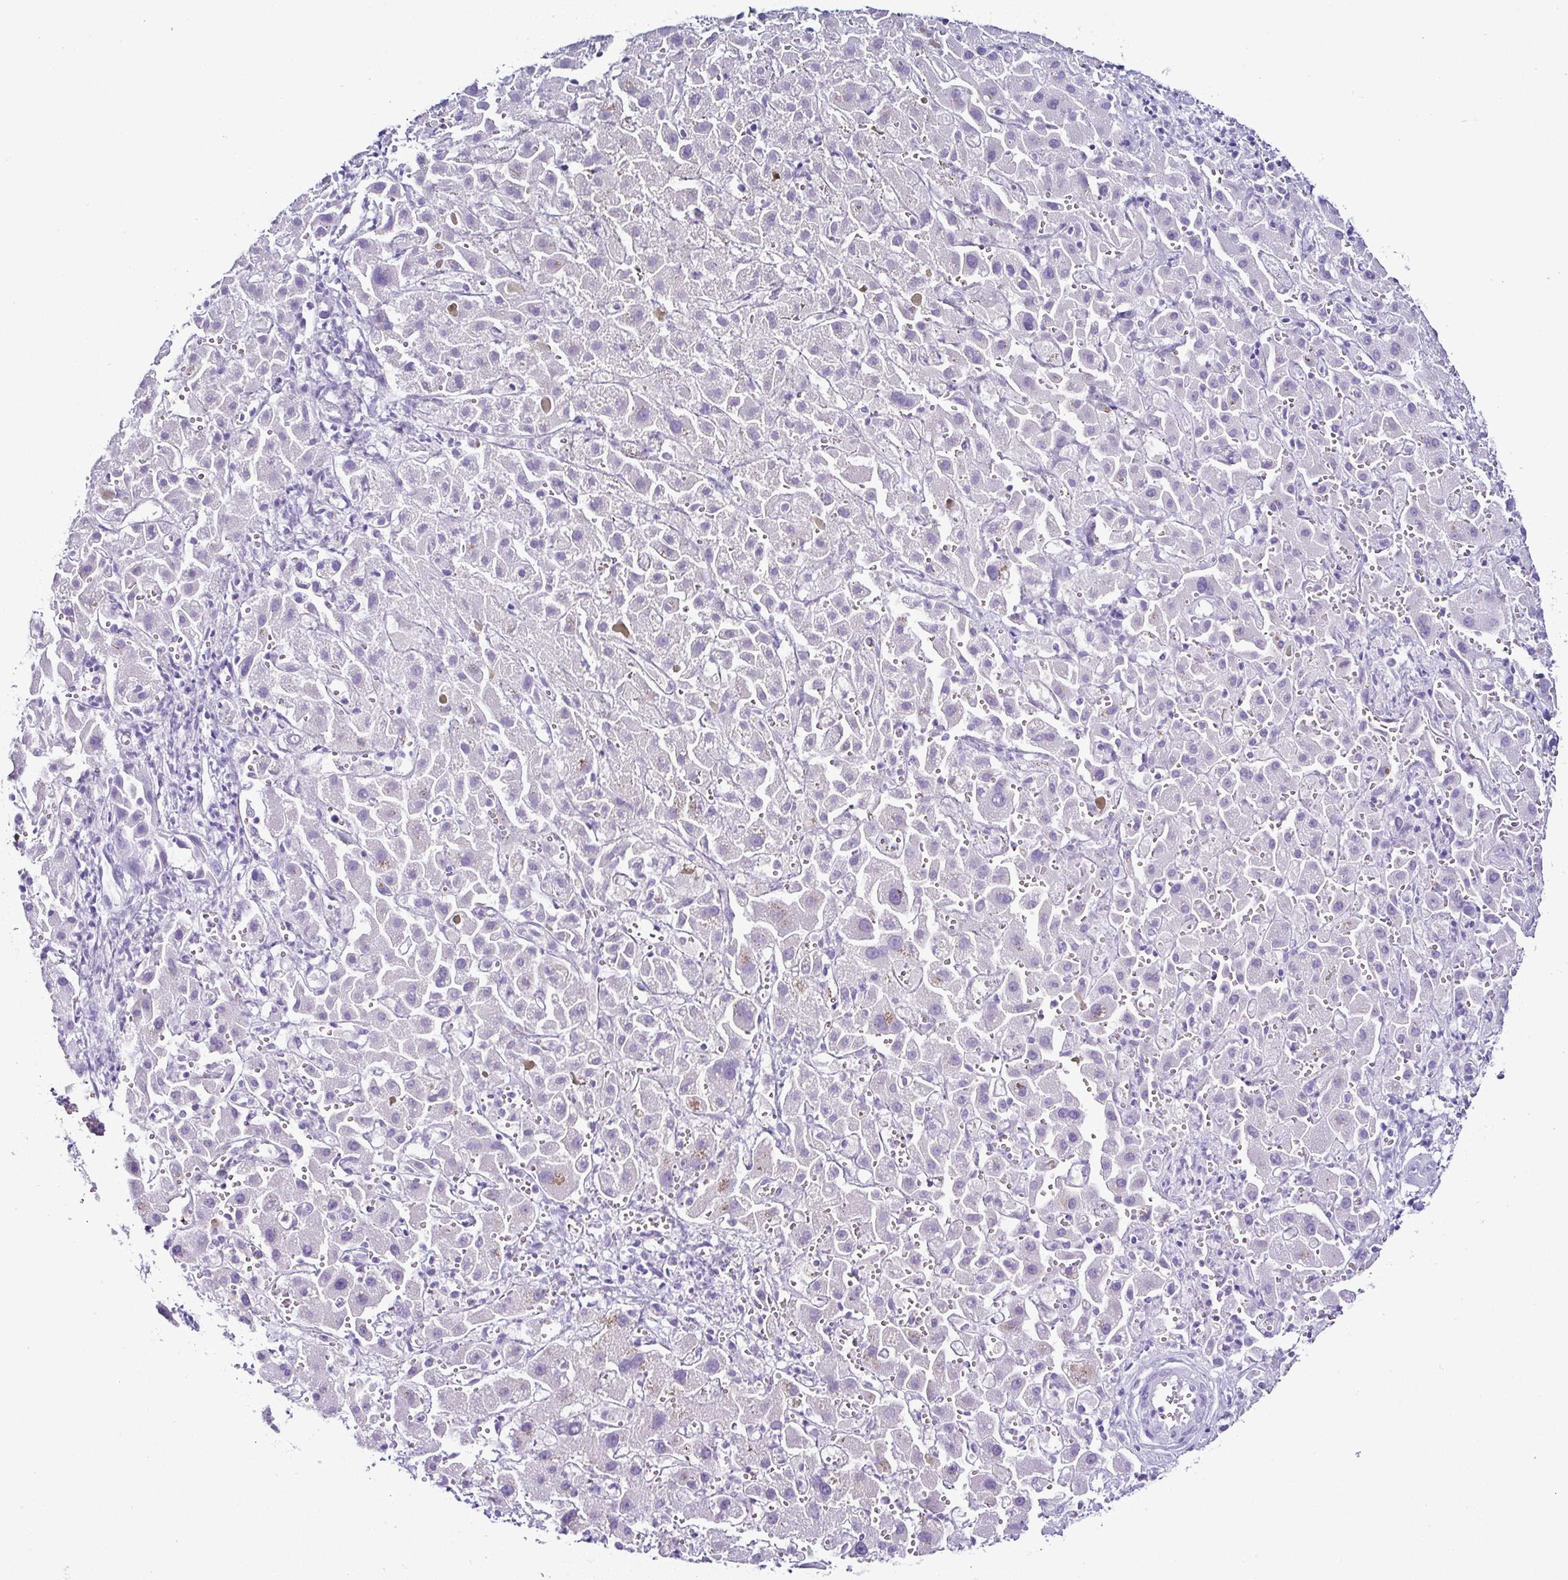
{"staining": {"intensity": "negative", "quantity": "none", "location": "none"}, "tissue": "liver cancer", "cell_type": "Tumor cells", "image_type": "cancer", "snomed": [{"axis": "morphology", "description": "Cholangiocarcinoma"}, {"axis": "topography", "description": "Liver"}], "caption": "Micrograph shows no protein expression in tumor cells of liver cancer tissue. Brightfield microscopy of IHC stained with DAB (brown) and hematoxylin (blue), captured at high magnification.", "gene": "SERPINB3", "patient": {"sex": "female", "age": 52}}